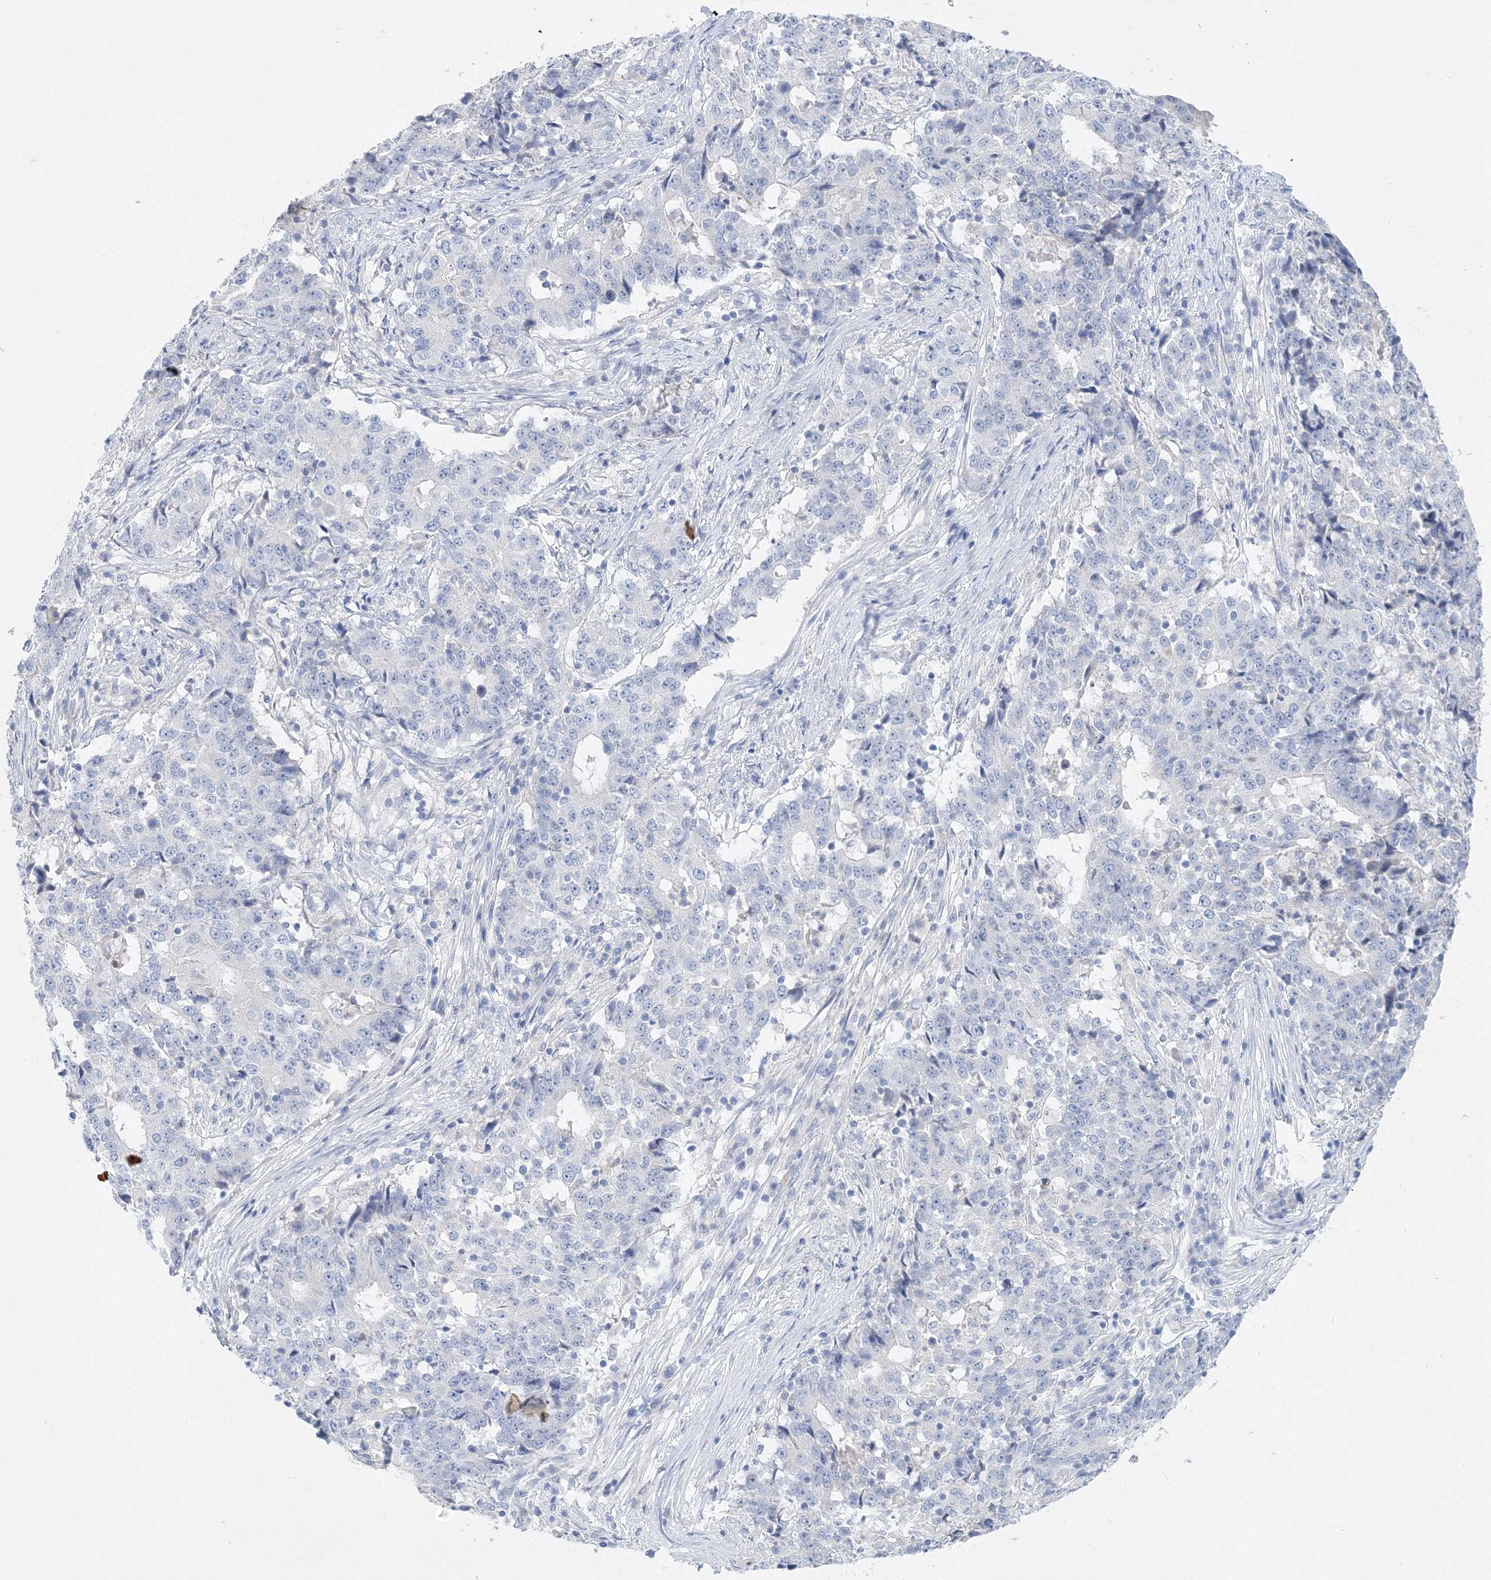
{"staining": {"intensity": "negative", "quantity": "none", "location": "none"}, "tissue": "stomach cancer", "cell_type": "Tumor cells", "image_type": "cancer", "snomed": [{"axis": "morphology", "description": "Adenocarcinoma, NOS"}, {"axis": "topography", "description": "Stomach"}], "caption": "Tumor cells show no significant staining in stomach cancer (adenocarcinoma). (Brightfield microscopy of DAB (3,3'-diaminobenzidine) IHC at high magnification).", "gene": "AASDH", "patient": {"sex": "male", "age": 59}}